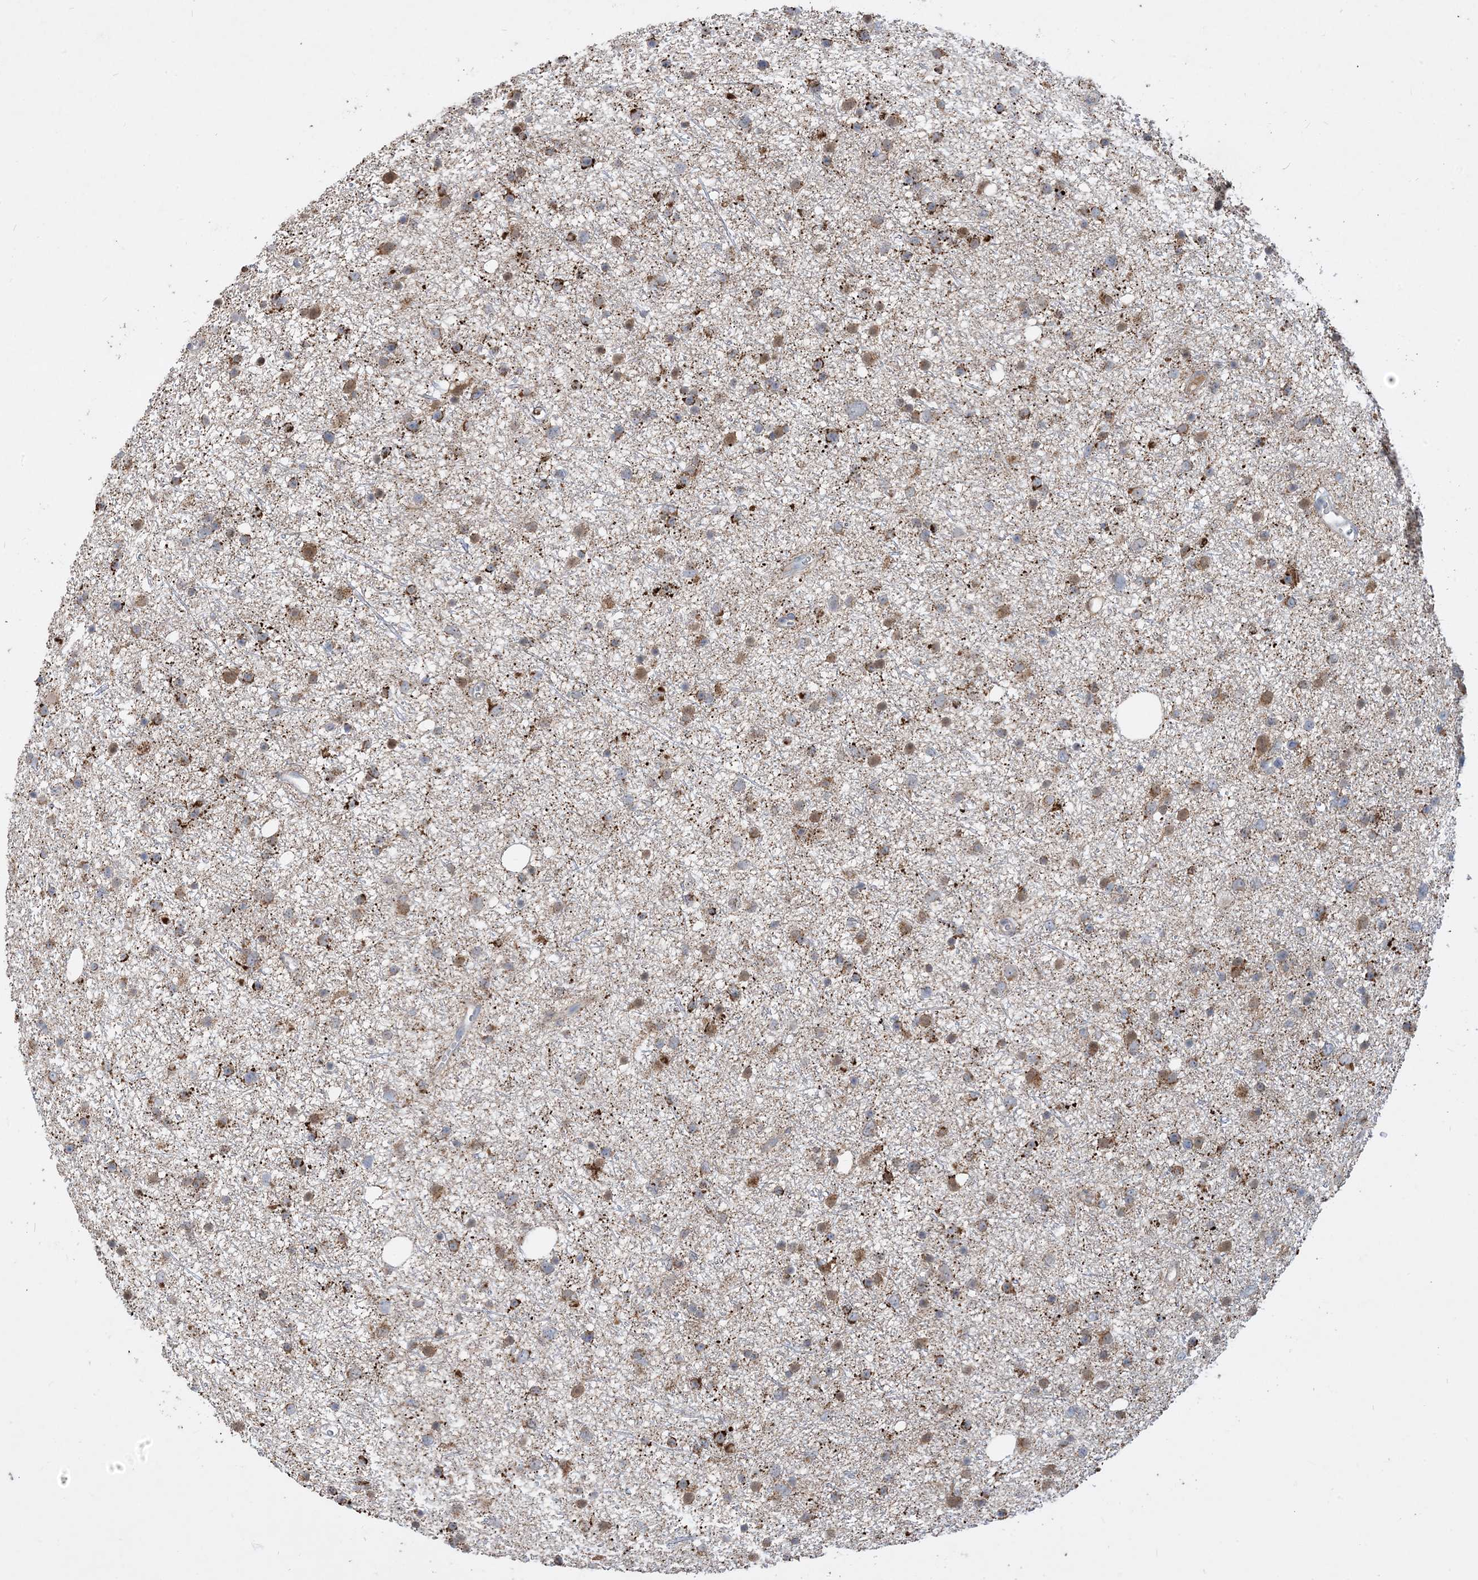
{"staining": {"intensity": "moderate", "quantity": "25%-75%", "location": "cytoplasmic/membranous"}, "tissue": "glioma", "cell_type": "Tumor cells", "image_type": "cancer", "snomed": [{"axis": "morphology", "description": "Glioma, malignant, Low grade"}, {"axis": "topography", "description": "Cerebral cortex"}], "caption": "Moderate cytoplasmic/membranous positivity is appreciated in about 25%-75% of tumor cells in low-grade glioma (malignant).", "gene": "ECHDC1", "patient": {"sex": "female", "age": 39}}